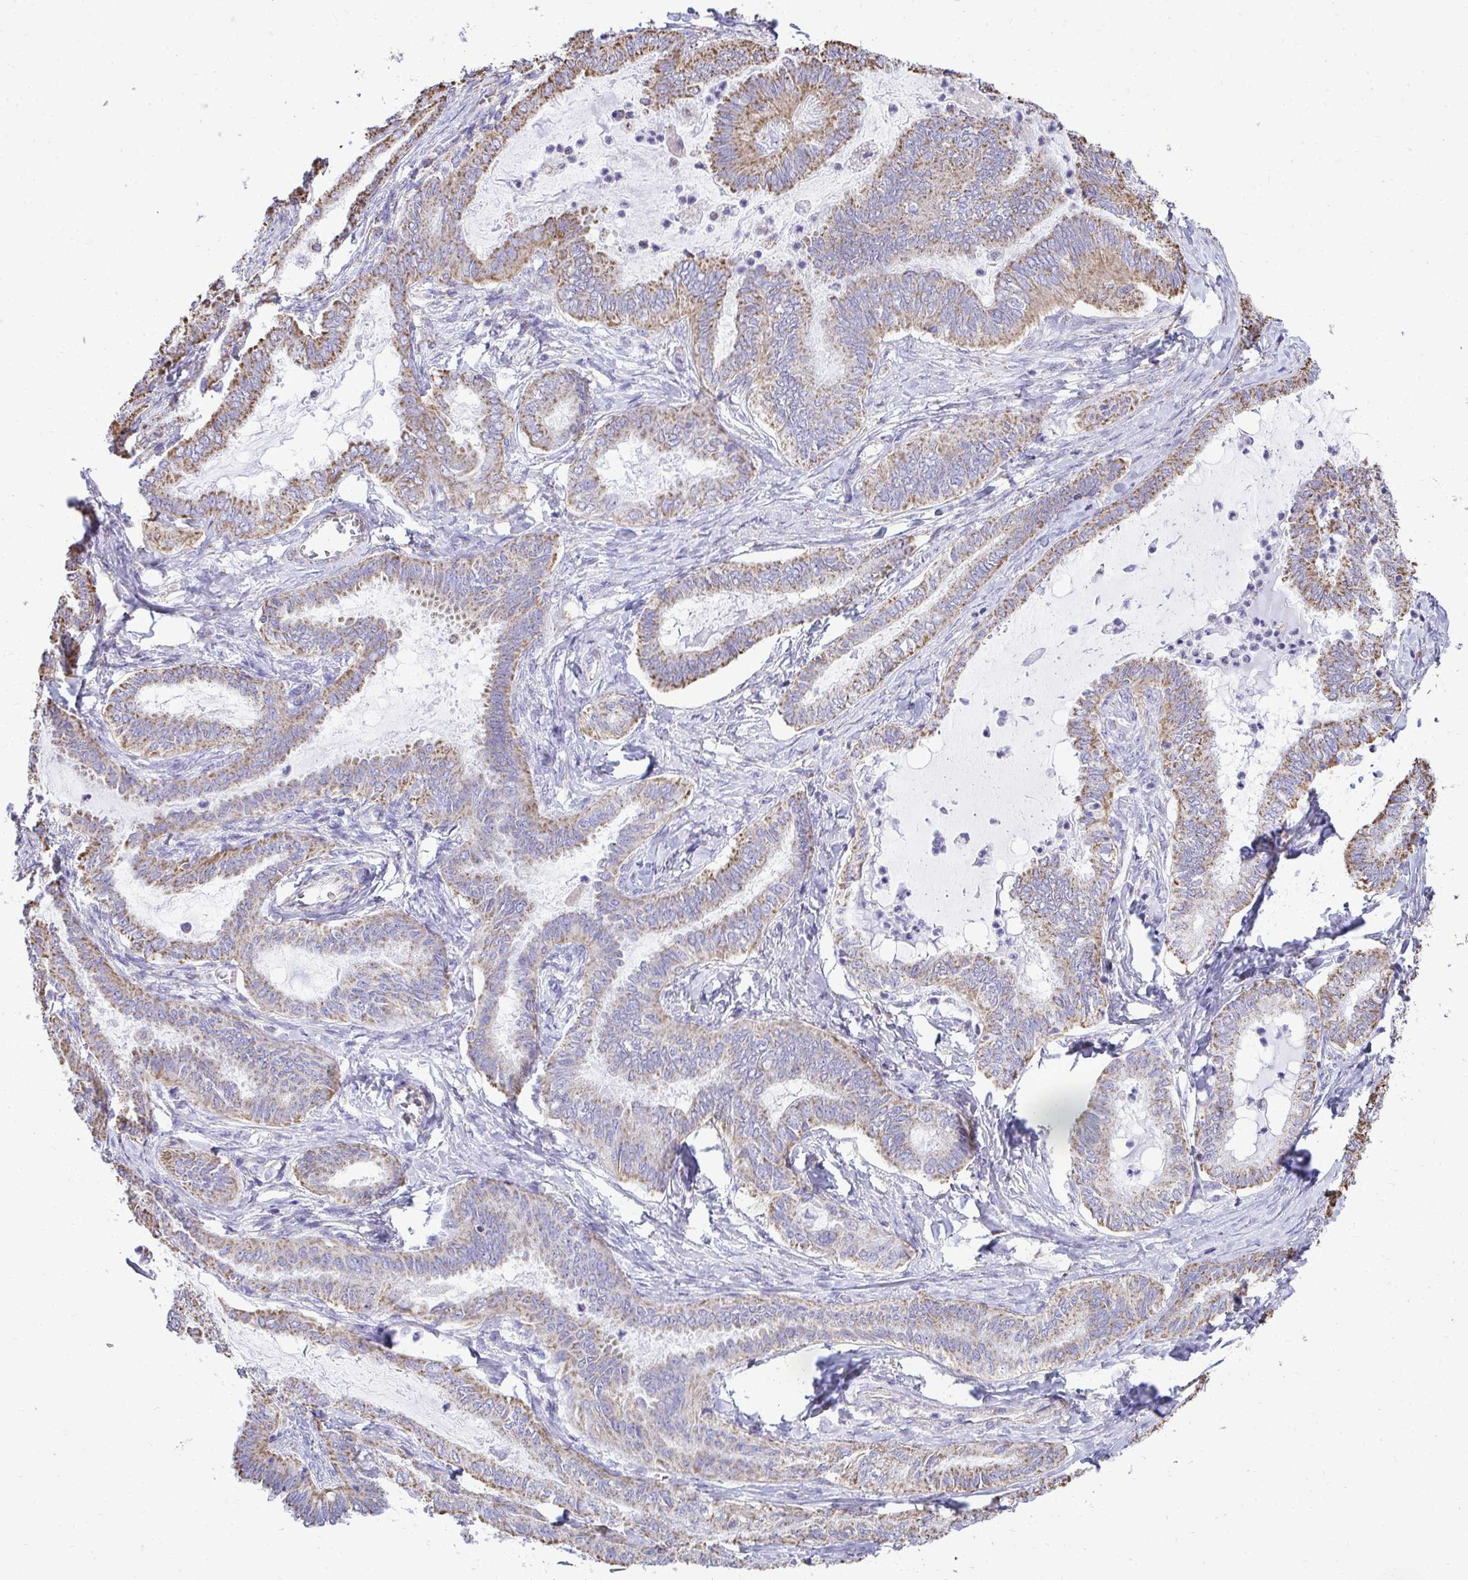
{"staining": {"intensity": "moderate", "quantity": "25%-75%", "location": "cytoplasmic/membranous"}, "tissue": "ovarian cancer", "cell_type": "Tumor cells", "image_type": "cancer", "snomed": [{"axis": "morphology", "description": "Carcinoma, endometroid"}, {"axis": "topography", "description": "Ovary"}], "caption": "Ovarian cancer was stained to show a protein in brown. There is medium levels of moderate cytoplasmic/membranous expression in about 25%-75% of tumor cells.", "gene": "MPZL2", "patient": {"sex": "female", "age": 70}}